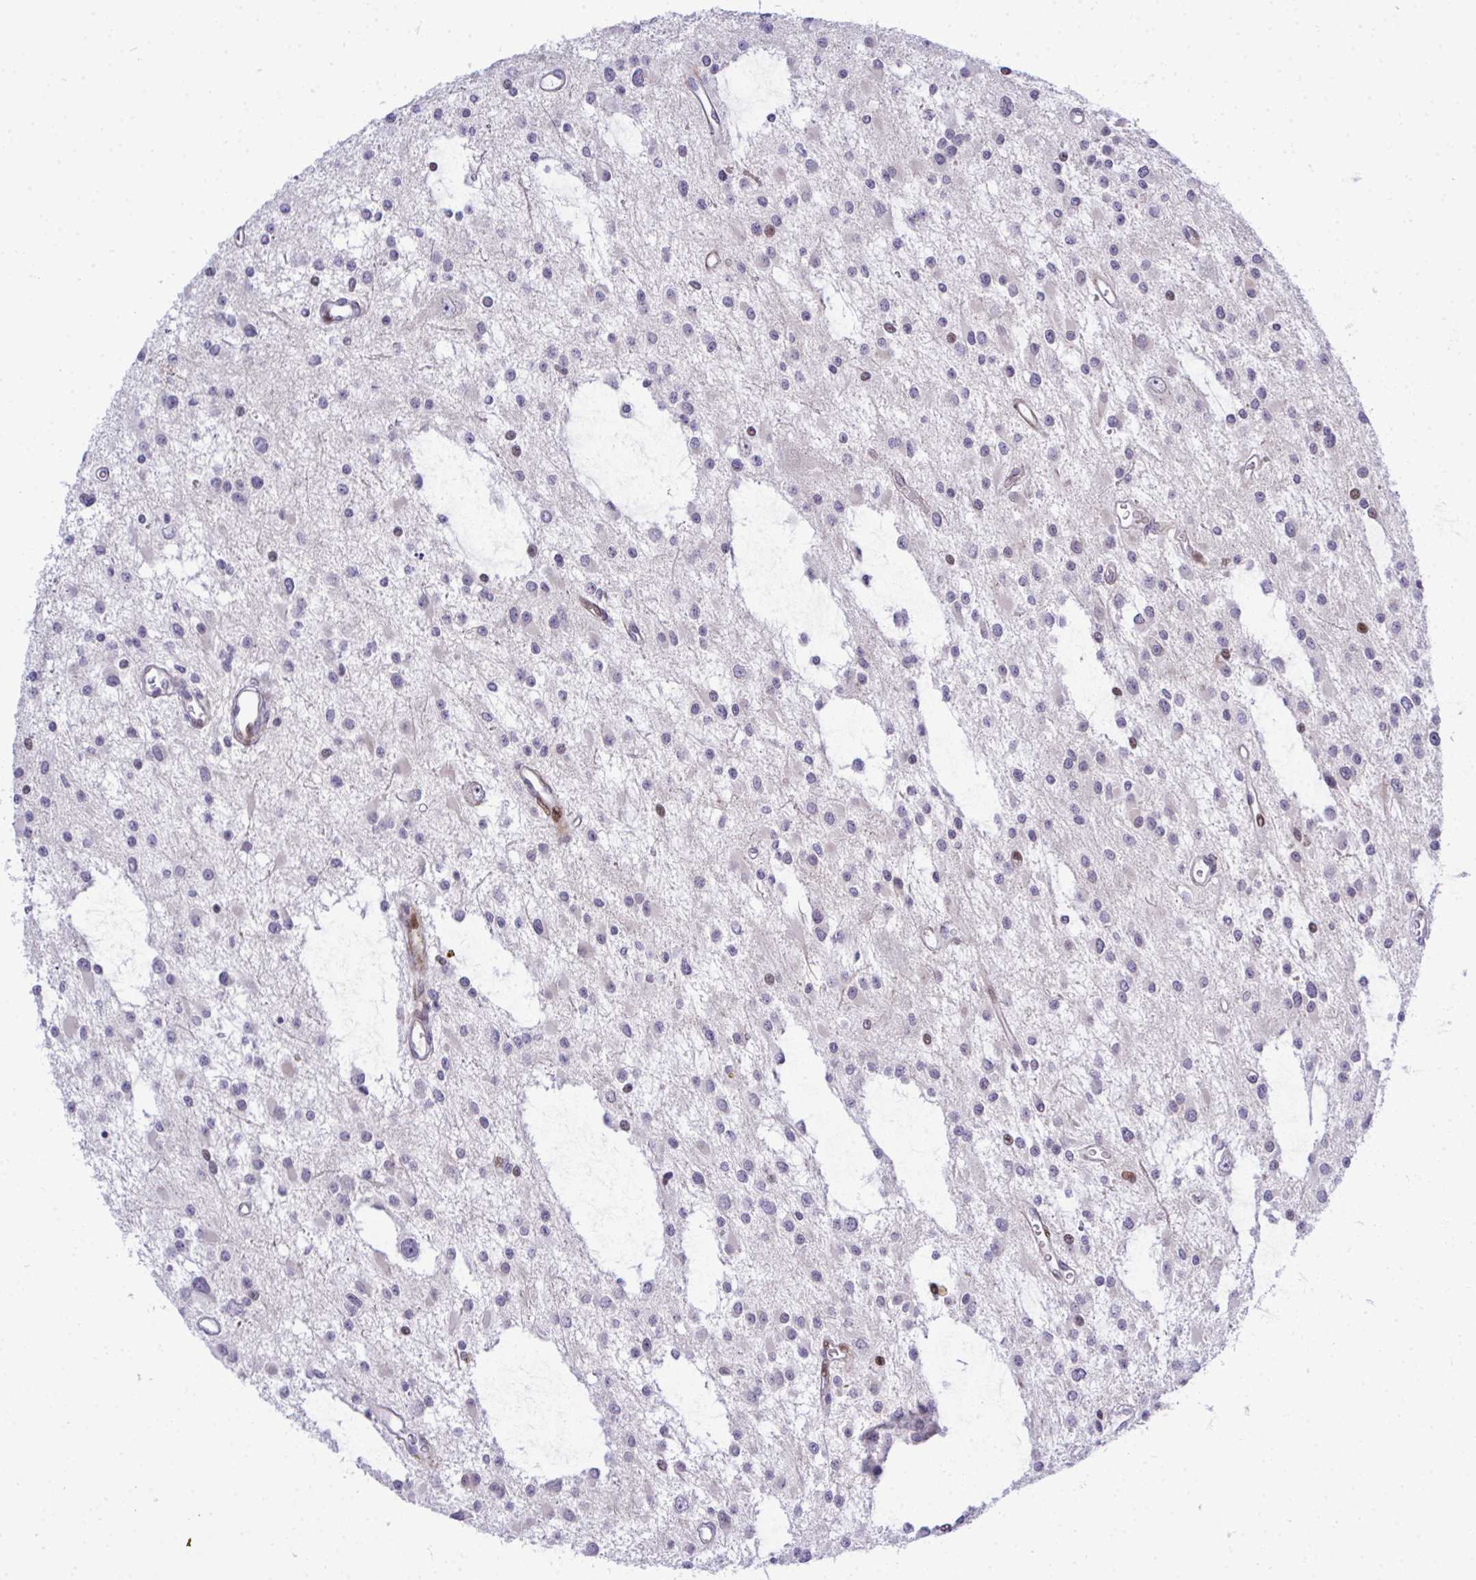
{"staining": {"intensity": "moderate", "quantity": "<25%", "location": "nuclear"}, "tissue": "glioma", "cell_type": "Tumor cells", "image_type": "cancer", "snomed": [{"axis": "morphology", "description": "Glioma, malignant, Low grade"}, {"axis": "topography", "description": "Brain"}], "caption": "About <25% of tumor cells in low-grade glioma (malignant) display moderate nuclear protein expression as visualized by brown immunohistochemical staining.", "gene": "CASTOR2", "patient": {"sex": "male", "age": 43}}